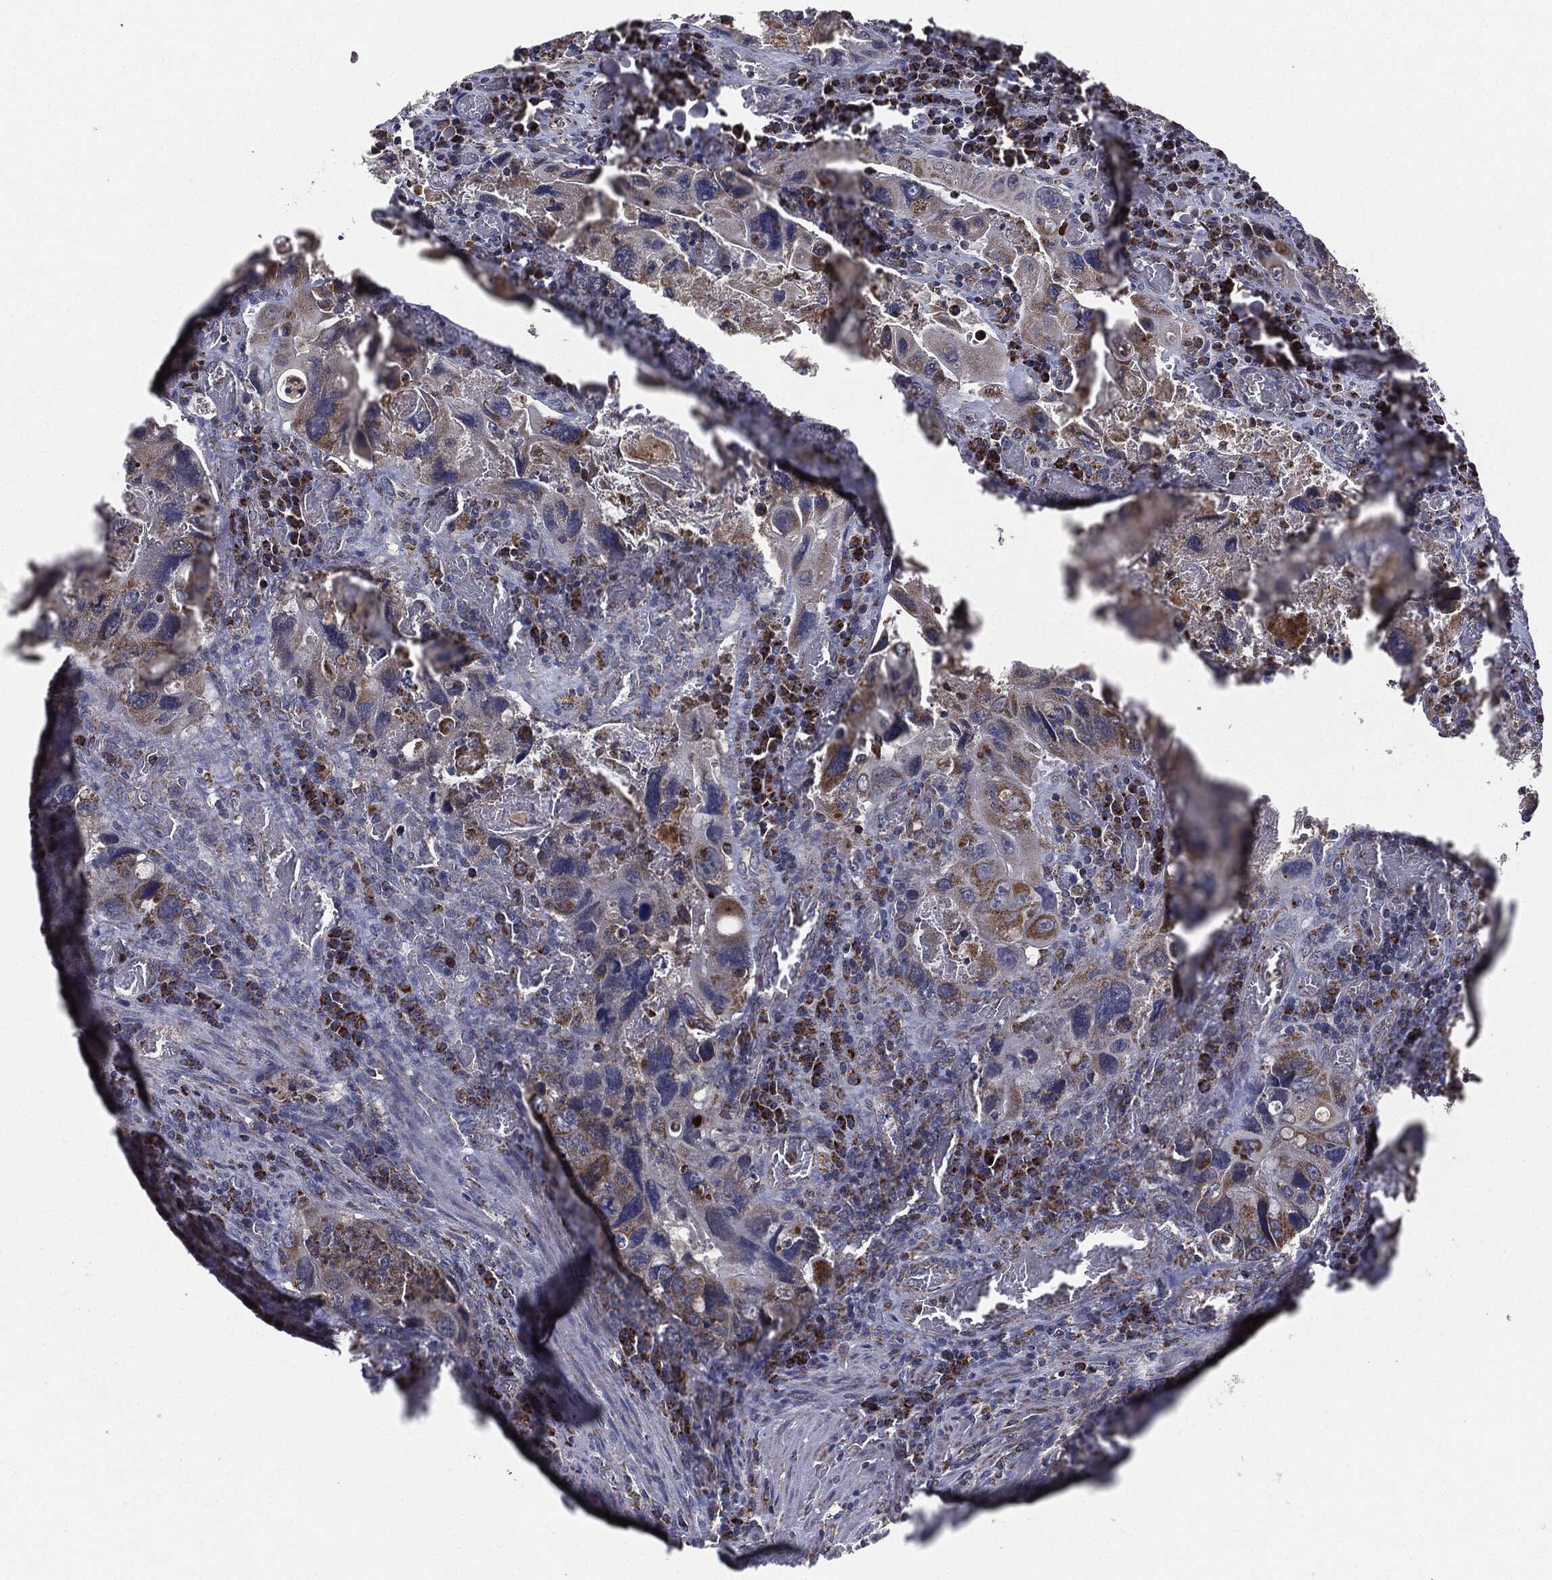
{"staining": {"intensity": "moderate", "quantity": "25%-75%", "location": "cytoplasmic/membranous"}, "tissue": "colorectal cancer", "cell_type": "Tumor cells", "image_type": "cancer", "snomed": [{"axis": "morphology", "description": "Adenocarcinoma, NOS"}, {"axis": "topography", "description": "Rectum"}], "caption": "Immunohistochemical staining of human colorectal adenocarcinoma exhibits medium levels of moderate cytoplasmic/membranous protein positivity in about 25%-75% of tumor cells. The staining is performed using DAB (3,3'-diaminobenzidine) brown chromogen to label protein expression. The nuclei are counter-stained blue using hematoxylin.", "gene": "NDUFV2", "patient": {"sex": "male", "age": 62}}